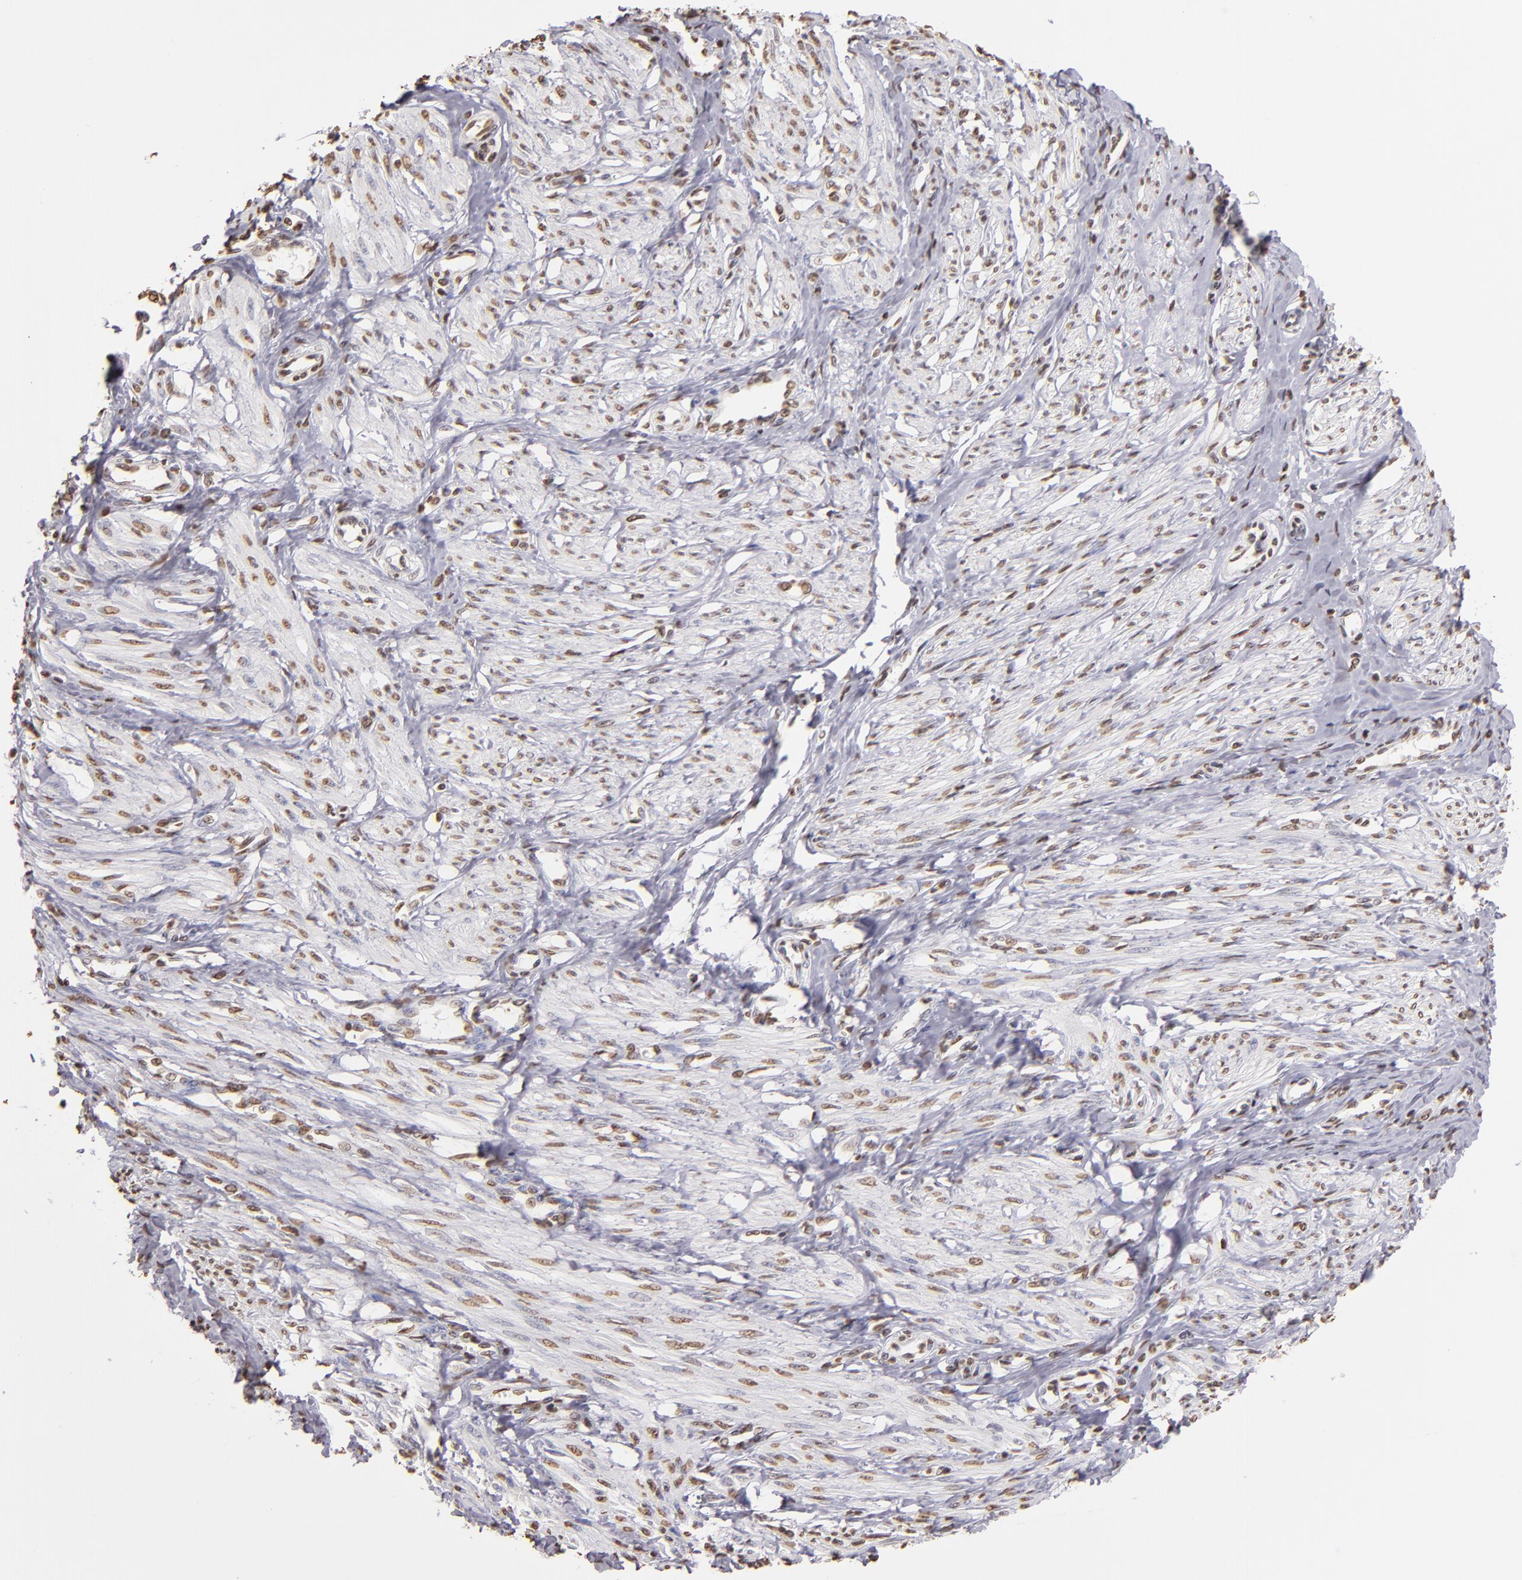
{"staining": {"intensity": "weak", "quantity": ">75%", "location": "nuclear"}, "tissue": "smooth muscle", "cell_type": "Smooth muscle cells", "image_type": "normal", "snomed": [{"axis": "morphology", "description": "Normal tissue, NOS"}, {"axis": "topography", "description": "Smooth muscle"}, {"axis": "topography", "description": "Uterus"}], "caption": "Immunohistochemical staining of unremarkable smooth muscle demonstrates low levels of weak nuclear positivity in approximately >75% of smooth muscle cells. Immunohistochemistry (ihc) stains the protein of interest in brown and the nuclei are stained blue.", "gene": "LBX1", "patient": {"sex": "female", "age": 39}}